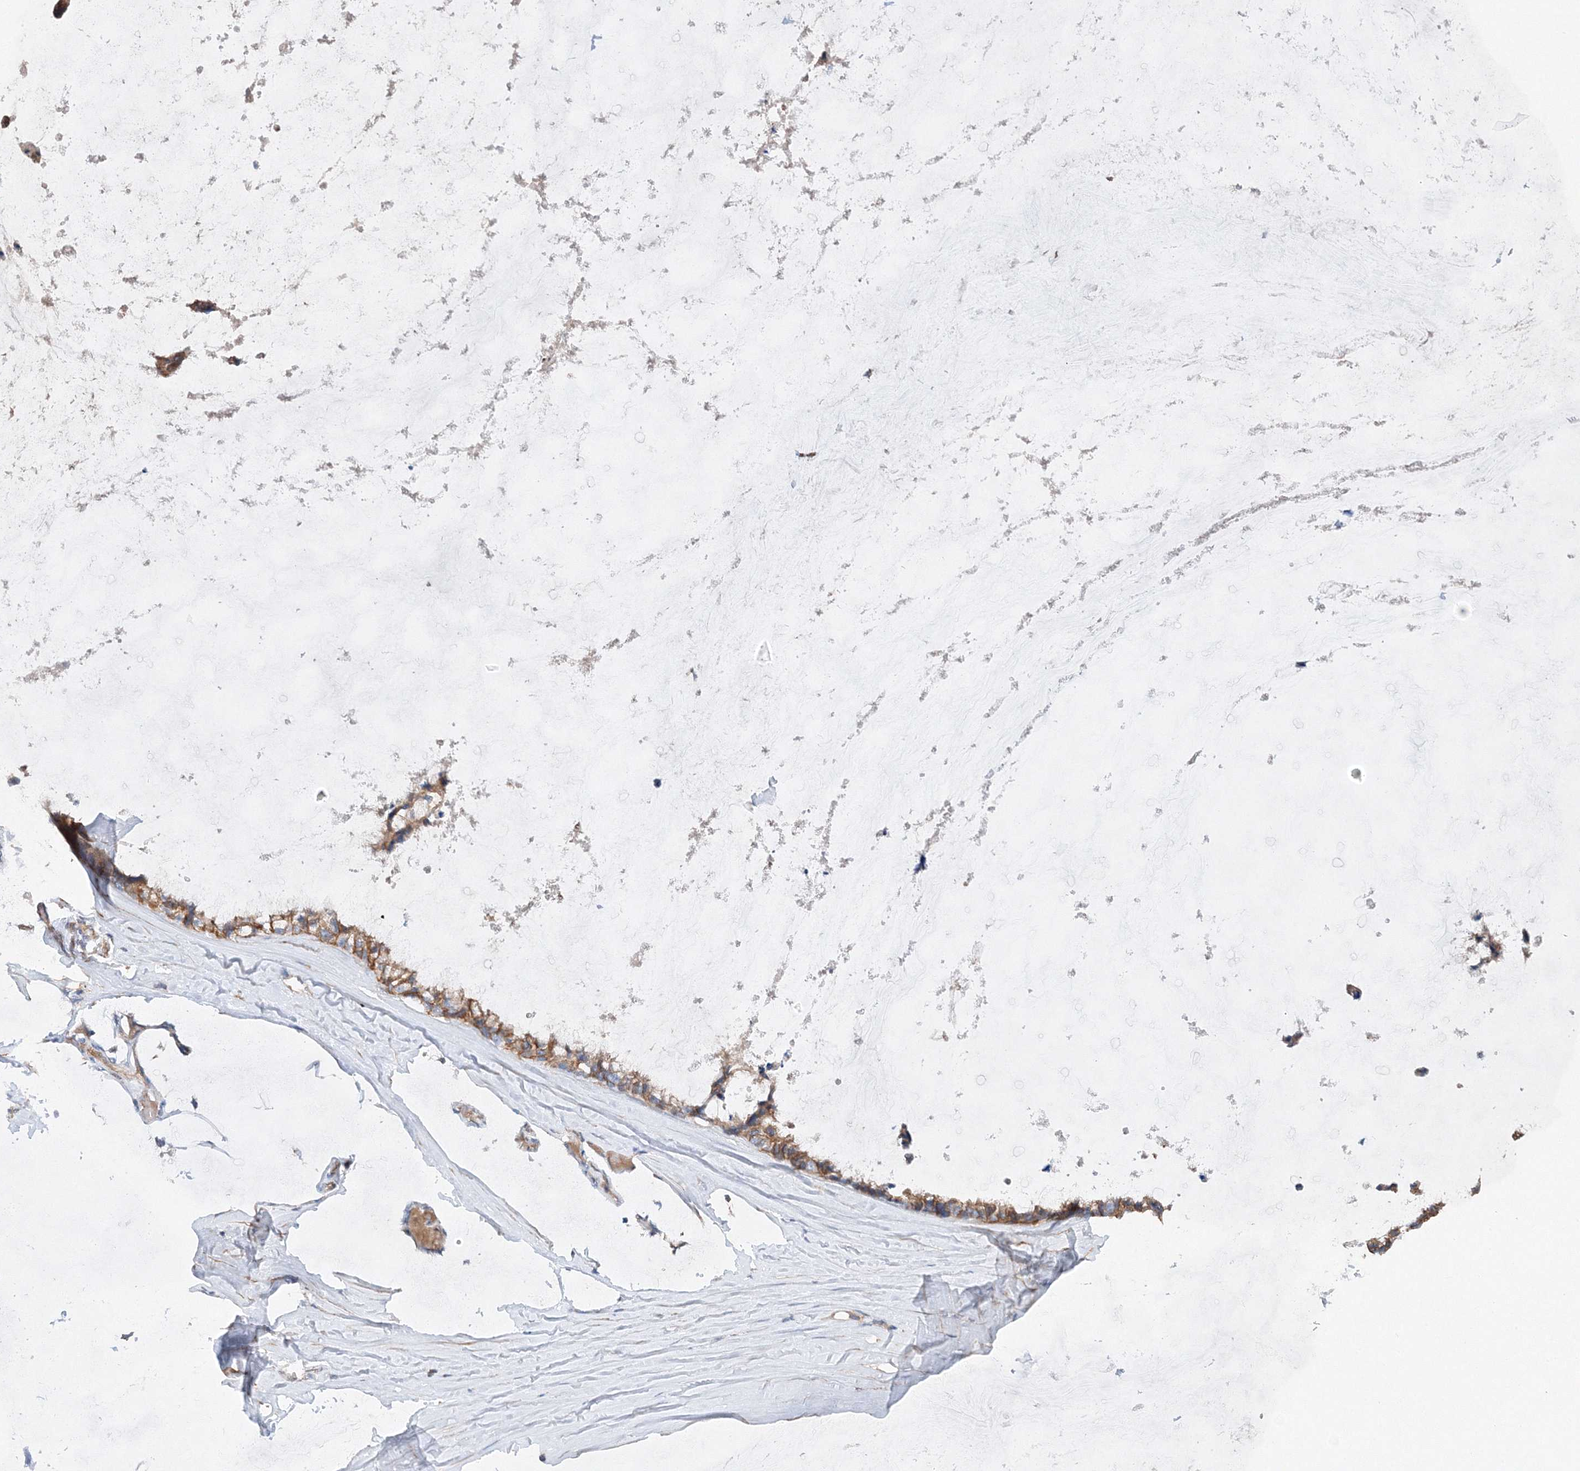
{"staining": {"intensity": "moderate", "quantity": ">75%", "location": "cytoplasmic/membranous"}, "tissue": "ovarian cancer", "cell_type": "Tumor cells", "image_type": "cancer", "snomed": [{"axis": "morphology", "description": "Cystadenocarcinoma, mucinous, NOS"}, {"axis": "topography", "description": "Ovary"}], "caption": "The histopathology image exhibits immunohistochemical staining of mucinous cystadenocarcinoma (ovarian). There is moderate cytoplasmic/membranous positivity is identified in about >75% of tumor cells.", "gene": "SLC36A1", "patient": {"sex": "female", "age": 39}}